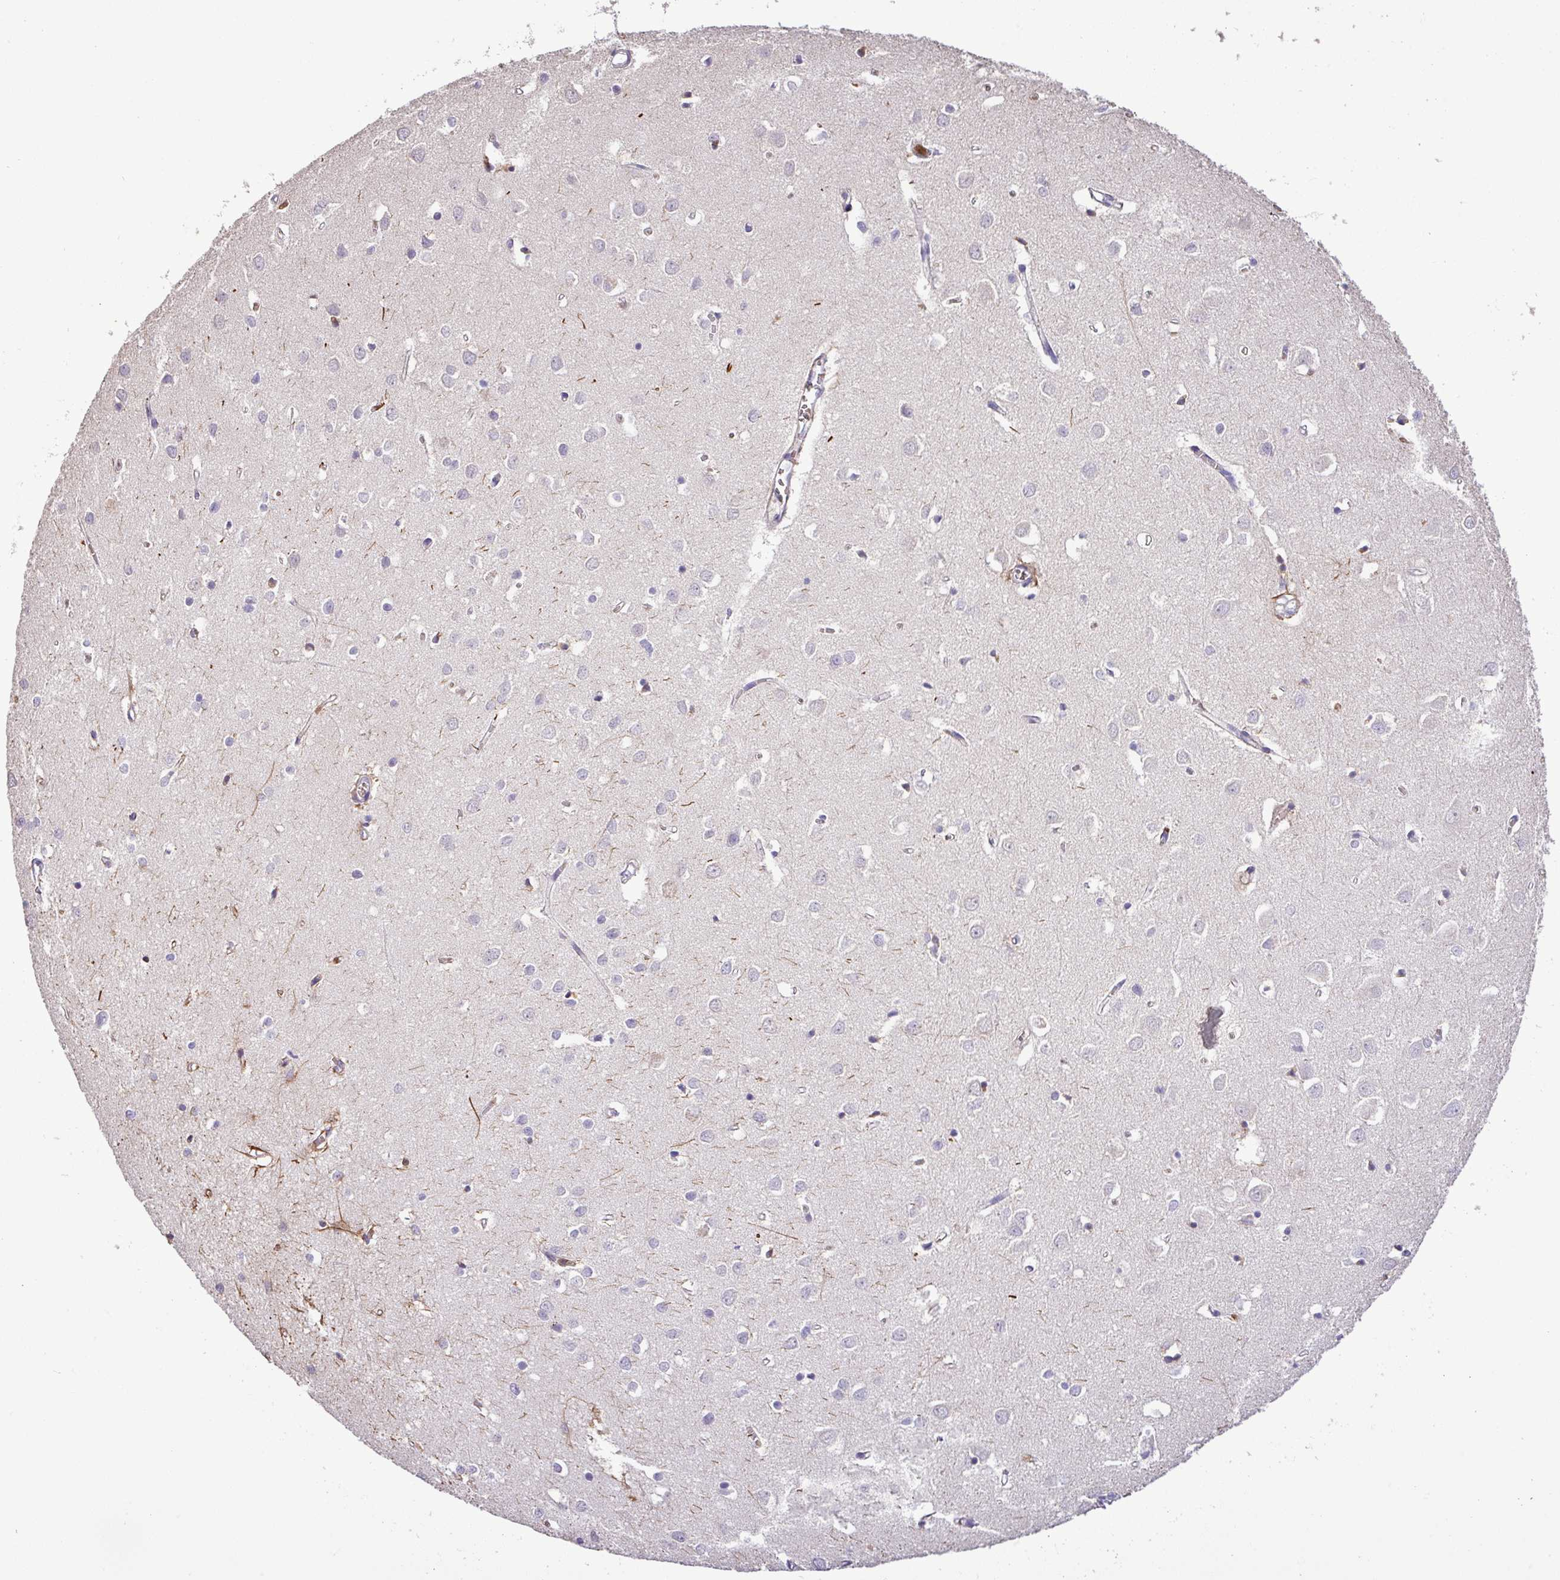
{"staining": {"intensity": "negative", "quantity": "none", "location": "none"}, "tissue": "cerebral cortex", "cell_type": "Endothelial cells", "image_type": "normal", "snomed": [{"axis": "morphology", "description": "Normal tissue, NOS"}, {"axis": "topography", "description": "Cerebral cortex"}], "caption": "Endothelial cells are negative for protein expression in benign human cerebral cortex.", "gene": "MGAT4B", "patient": {"sex": "female", "age": 64}}